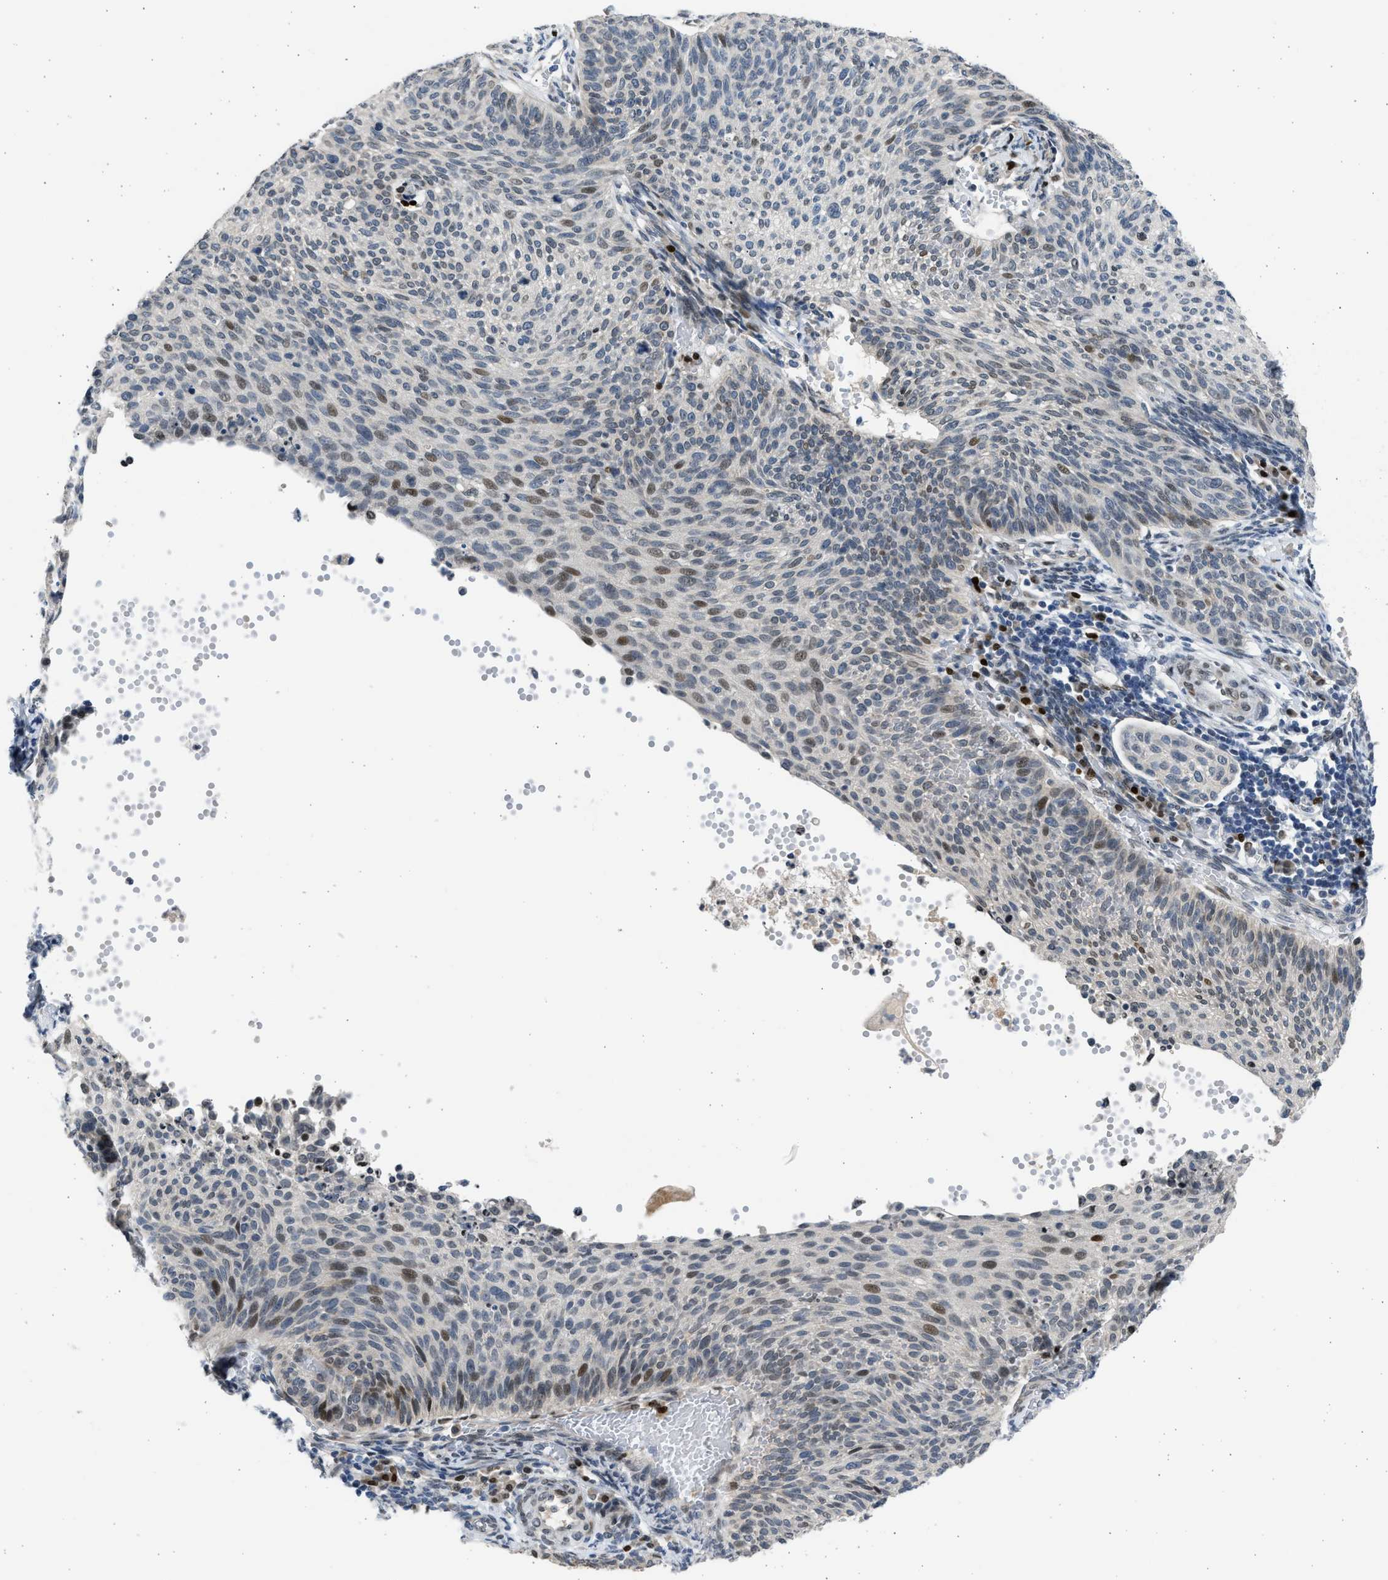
{"staining": {"intensity": "moderate", "quantity": "<25%", "location": "nuclear"}, "tissue": "cervical cancer", "cell_type": "Tumor cells", "image_type": "cancer", "snomed": [{"axis": "morphology", "description": "Squamous cell carcinoma, NOS"}, {"axis": "topography", "description": "Cervix"}], "caption": "DAB immunohistochemical staining of cervical cancer displays moderate nuclear protein expression in approximately <25% of tumor cells.", "gene": "HMGN3", "patient": {"sex": "female", "age": 70}}